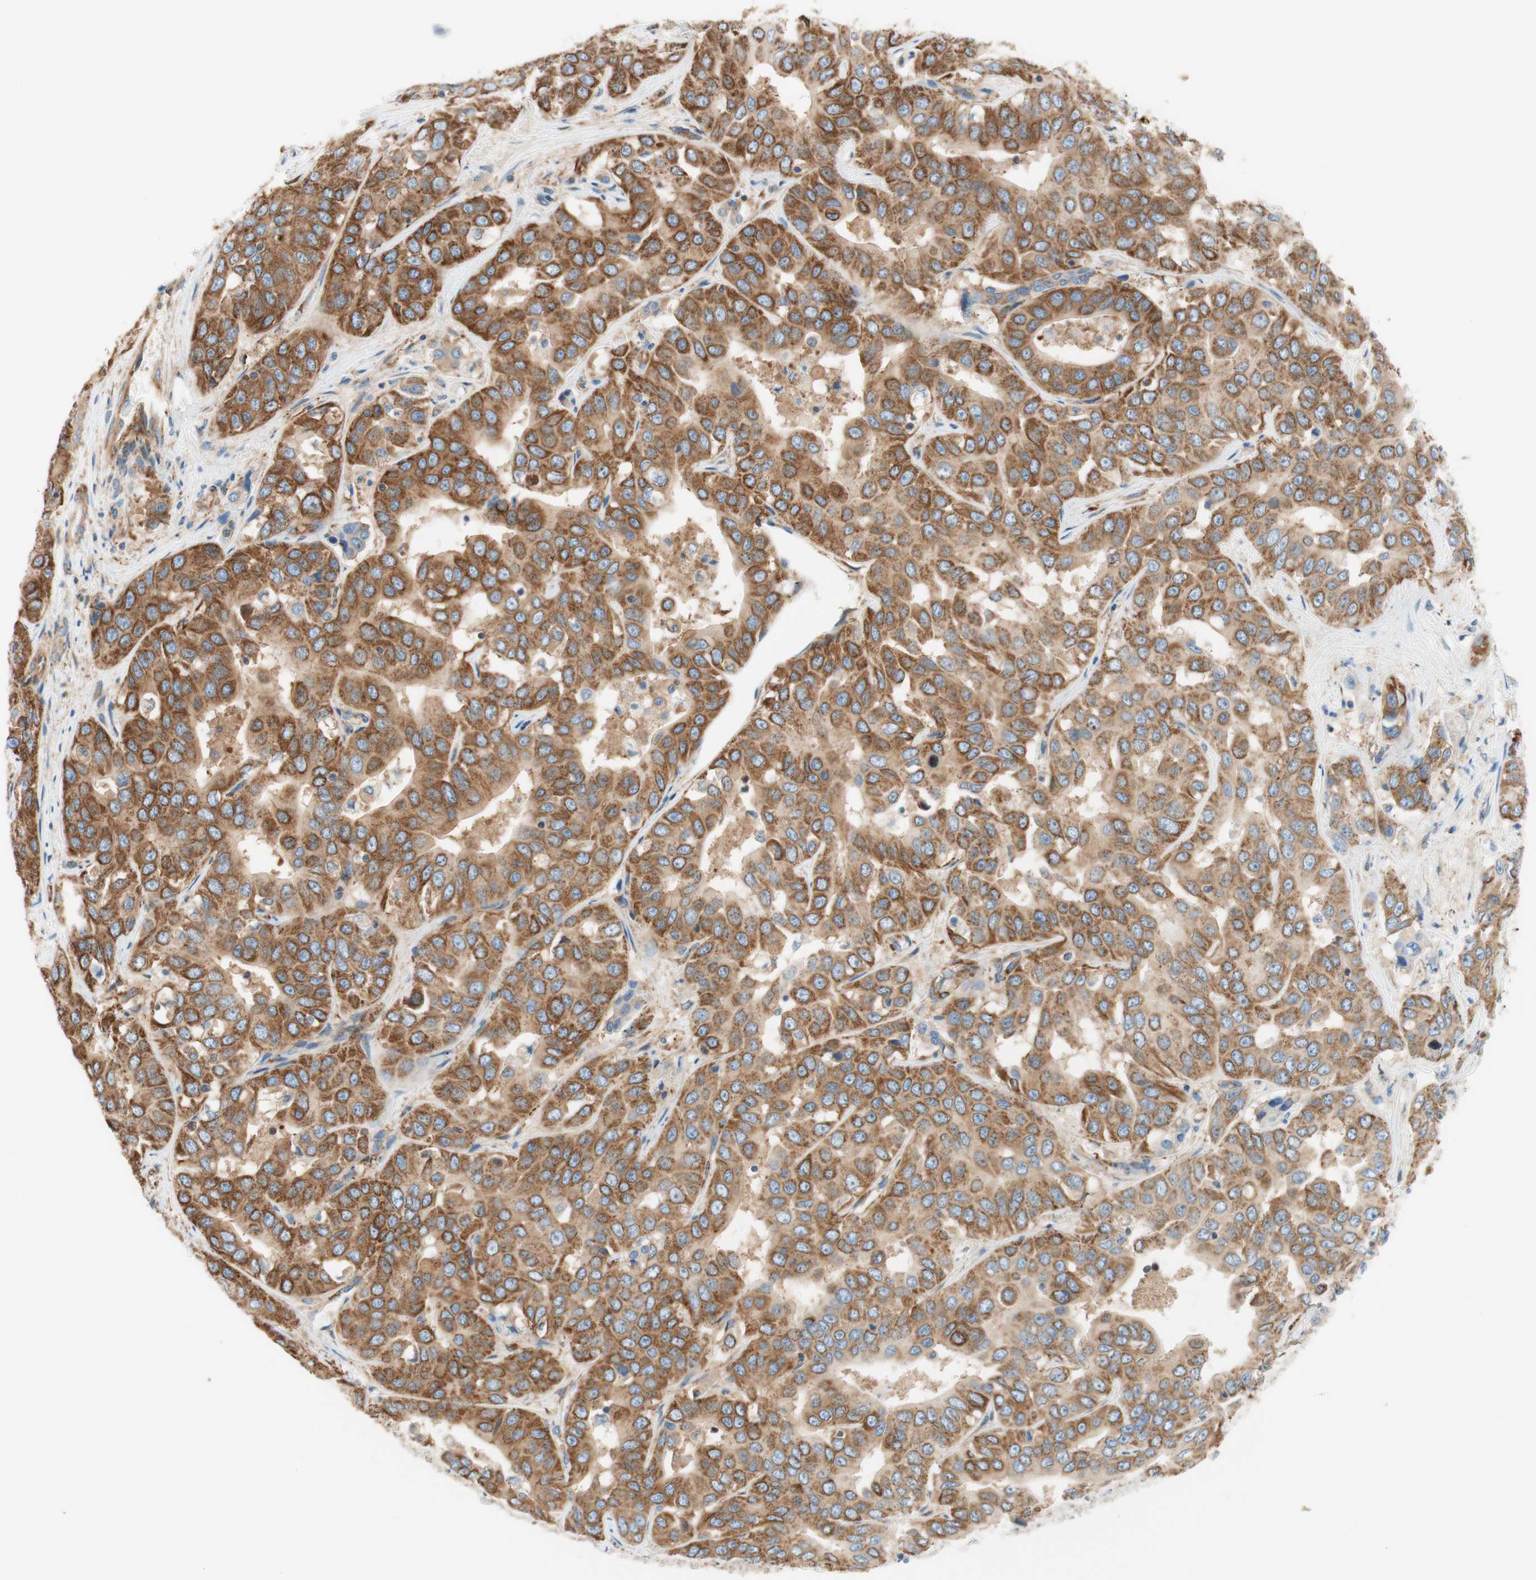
{"staining": {"intensity": "moderate", "quantity": ">75%", "location": "cytoplasmic/membranous"}, "tissue": "liver cancer", "cell_type": "Tumor cells", "image_type": "cancer", "snomed": [{"axis": "morphology", "description": "Cholangiocarcinoma"}, {"axis": "topography", "description": "Liver"}], "caption": "Cholangiocarcinoma (liver) stained with a protein marker displays moderate staining in tumor cells.", "gene": "VPS26A", "patient": {"sex": "female", "age": 52}}